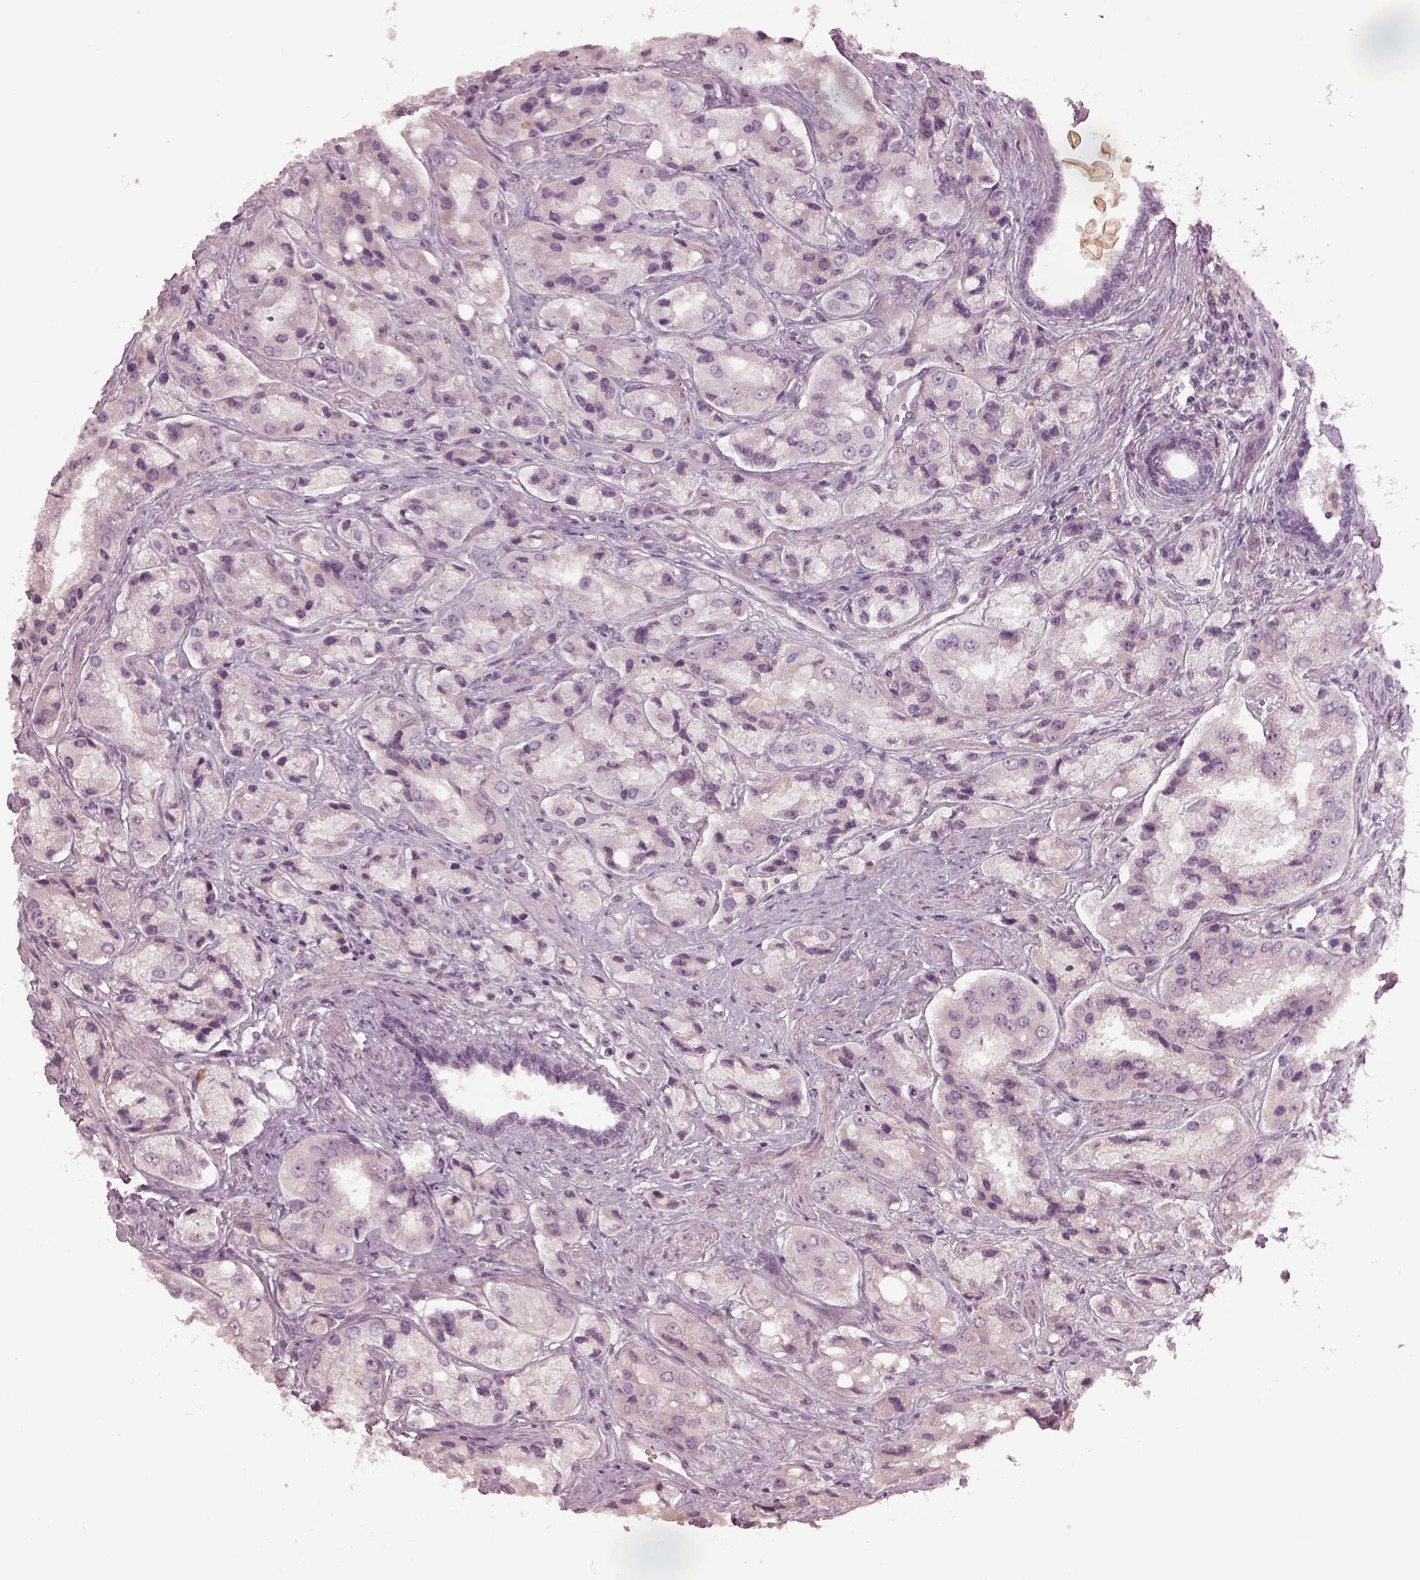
{"staining": {"intensity": "negative", "quantity": "none", "location": "none"}, "tissue": "prostate cancer", "cell_type": "Tumor cells", "image_type": "cancer", "snomed": [{"axis": "morphology", "description": "Adenocarcinoma, Low grade"}, {"axis": "topography", "description": "Prostate"}], "caption": "A photomicrograph of human prostate cancer (low-grade adenocarcinoma) is negative for staining in tumor cells.", "gene": "MIA", "patient": {"sex": "male", "age": 69}}